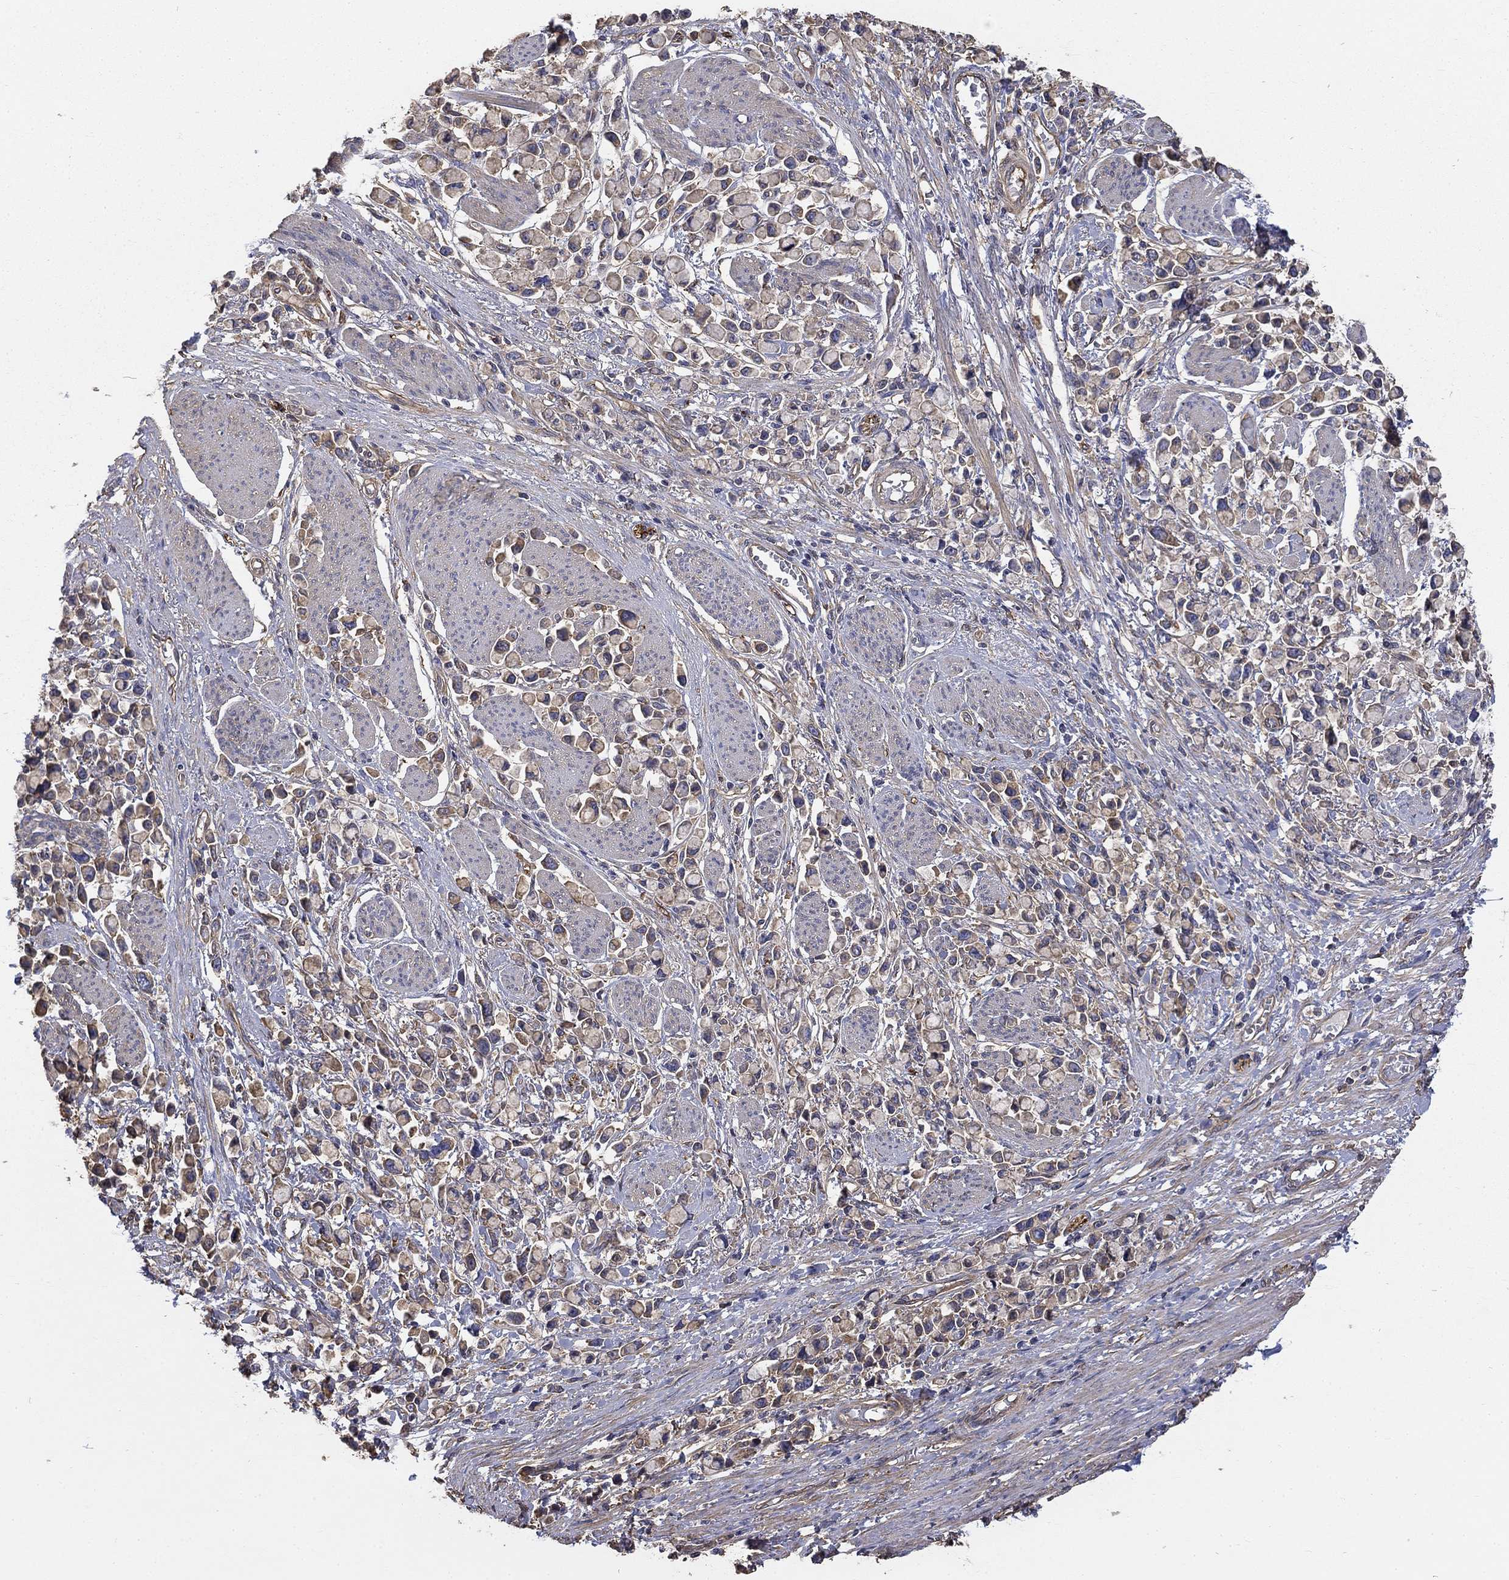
{"staining": {"intensity": "moderate", "quantity": "<25%", "location": "cytoplasmic/membranous"}, "tissue": "stomach cancer", "cell_type": "Tumor cells", "image_type": "cancer", "snomed": [{"axis": "morphology", "description": "Adenocarcinoma, NOS"}, {"axis": "topography", "description": "Stomach"}], "caption": "Immunohistochemistry (DAB (3,3'-diaminobenzidine)) staining of human stomach cancer (adenocarcinoma) displays moderate cytoplasmic/membranous protein expression in about <25% of tumor cells.", "gene": "DPYSL2", "patient": {"sex": "female", "age": 81}}